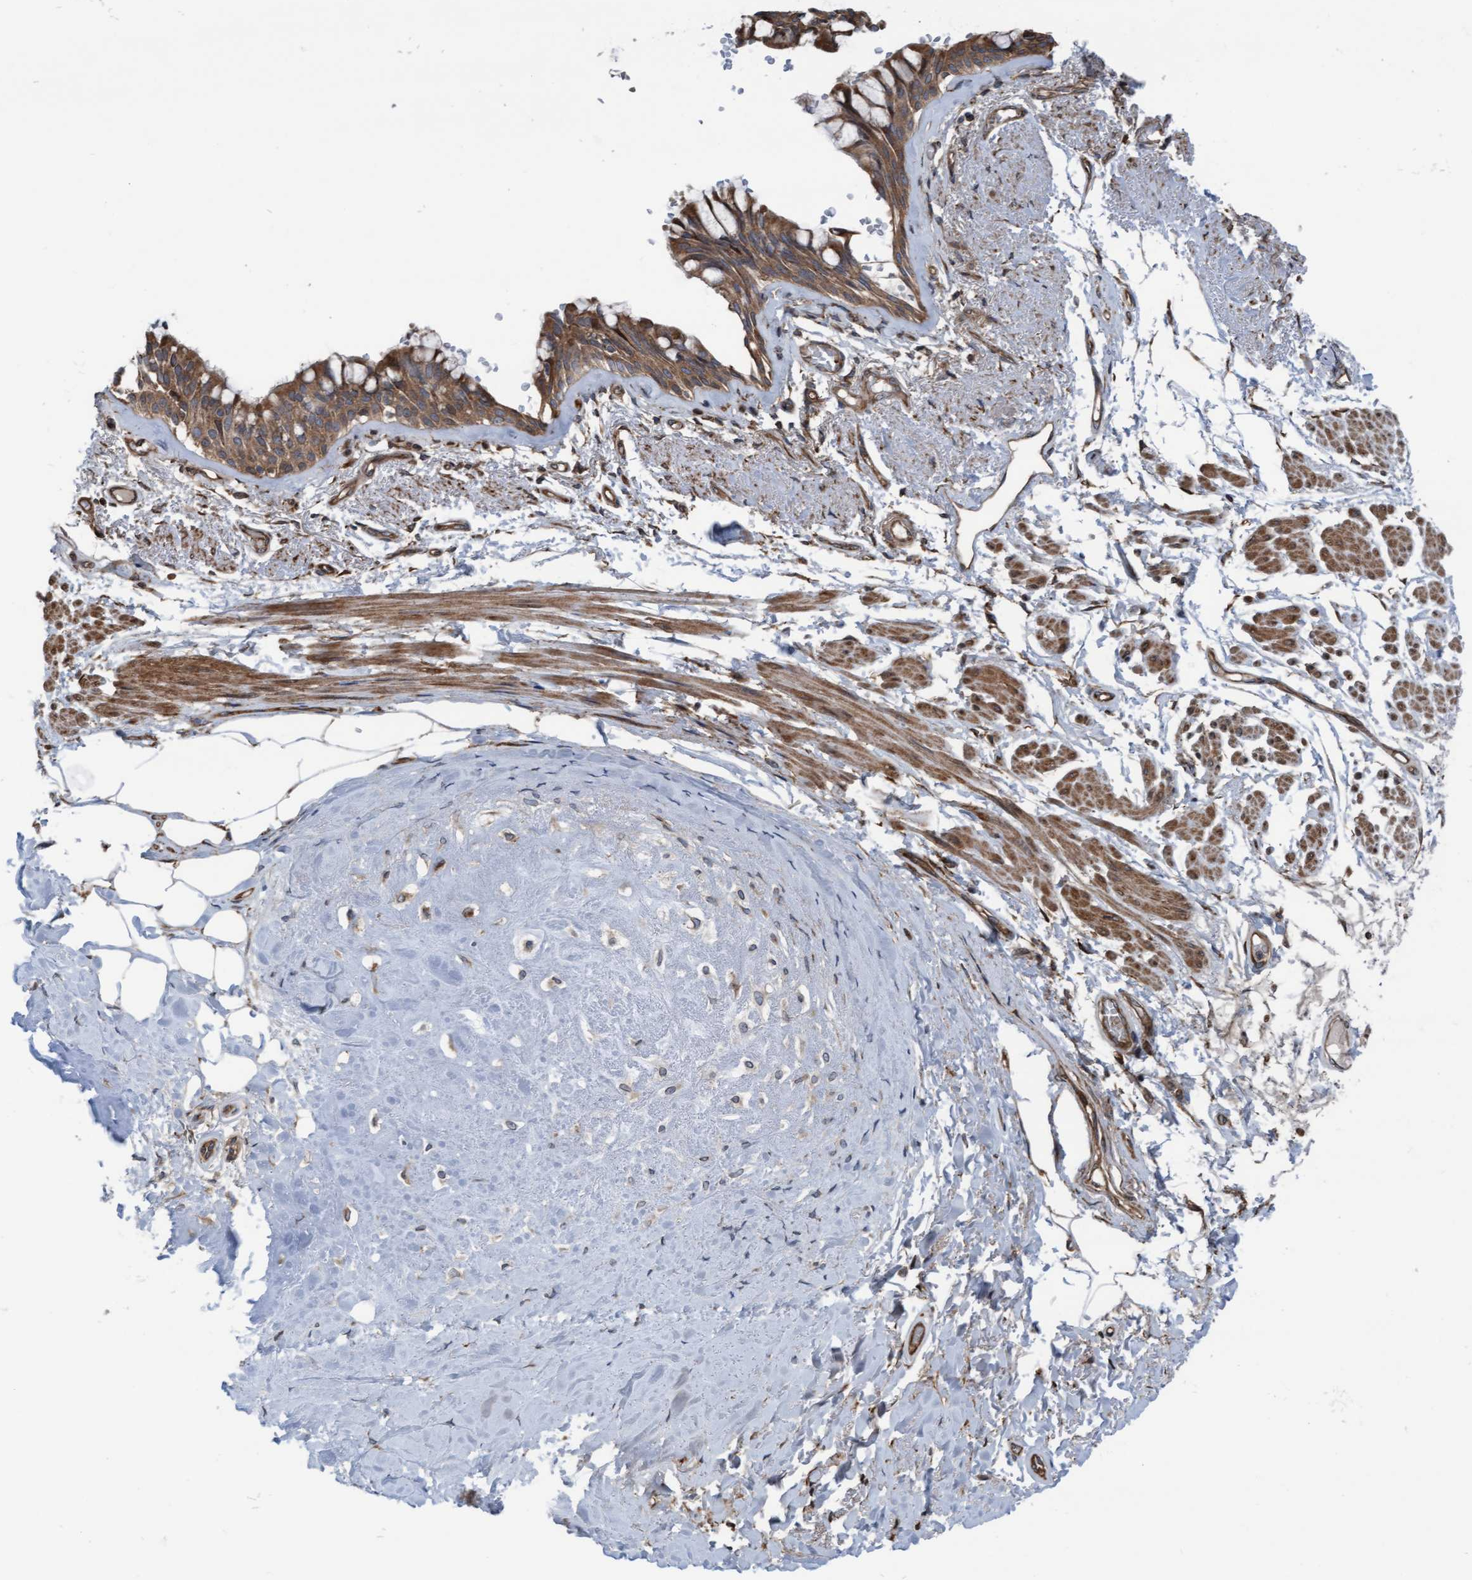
{"staining": {"intensity": "moderate", "quantity": ">75%", "location": "cytoplasmic/membranous"}, "tissue": "bronchus", "cell_type": "Respiratory epithelial cells", "image_type": "normal", "snomed": [{"axis": "morphology", "description": "Normal tissue, NOS"}, {"axis": "topography", "description": "Bronchus"}], "caption": "A brown stain shows moderate cytoplasmic/membranous staining of a protein in respiratory epithelial cells of benign human bronchus.", "gene": "RAP1GAP2", "patient": {"sex": "male", "age": 66}}